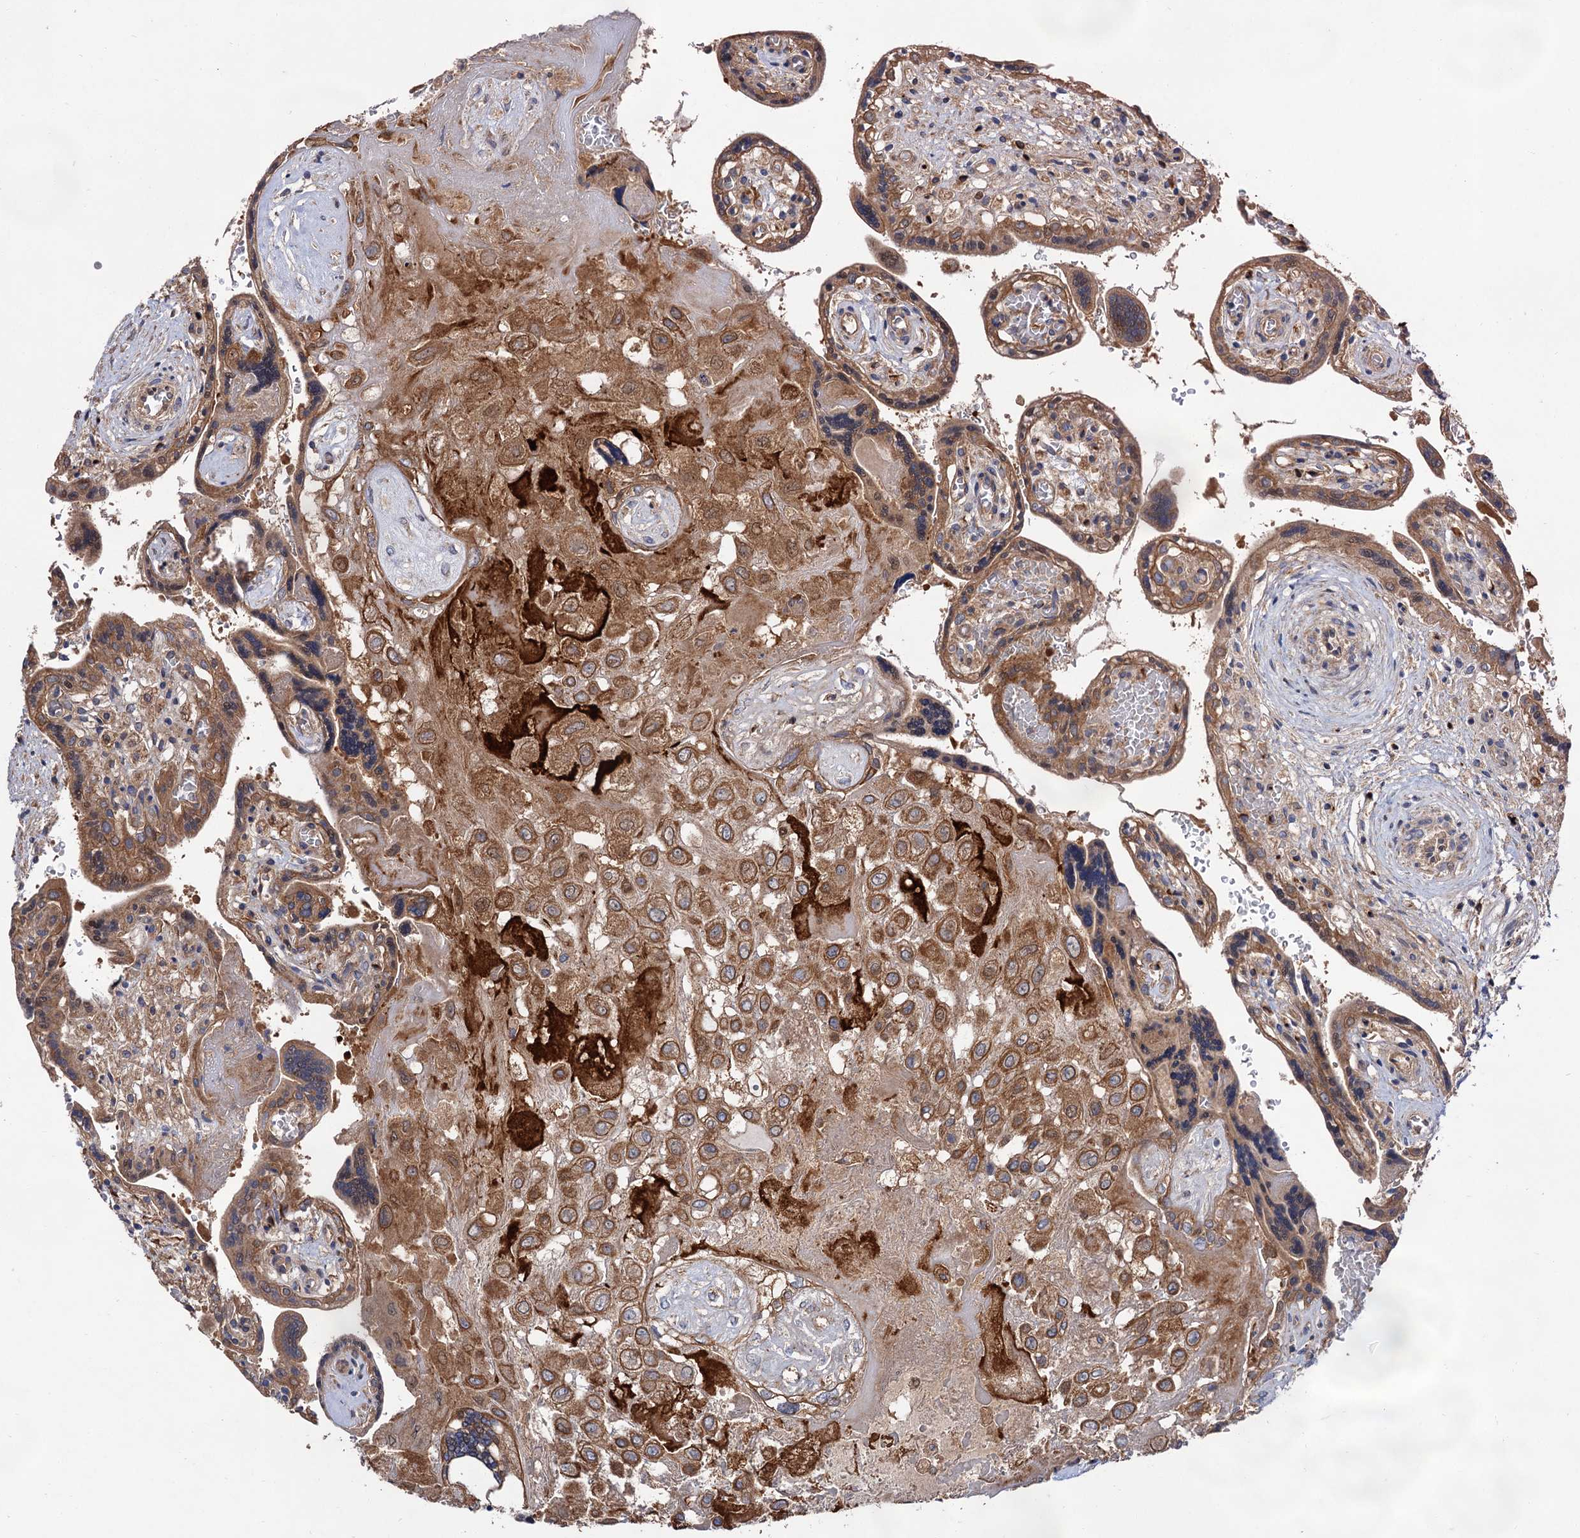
{"staining": {"intensity": "moderate", "quantity": ">75%", "location": "cytoplasmic/membranous"}, "tissue": "placenta", "cell_type": "Decidual cells", "image_type": "normal", "snomed": [{"axis": "morphology", "description": "Normal tissue, NOS"}, {"axis": "topography", "description": "Placenta"}], "caption": "Brown immunohistochemical staining in unremarkable human placenta demonstrates moderate cytoplasmic/membranous expression in approximately >75% of decidual cells. The staining was performed using DAB to visualize the protein expression in brown, while the nuclei were stained in blue with hematoxylin (Magnification: 20x).", "gene": "NAA25", "patient": {"sex": "female", "age": 37}}